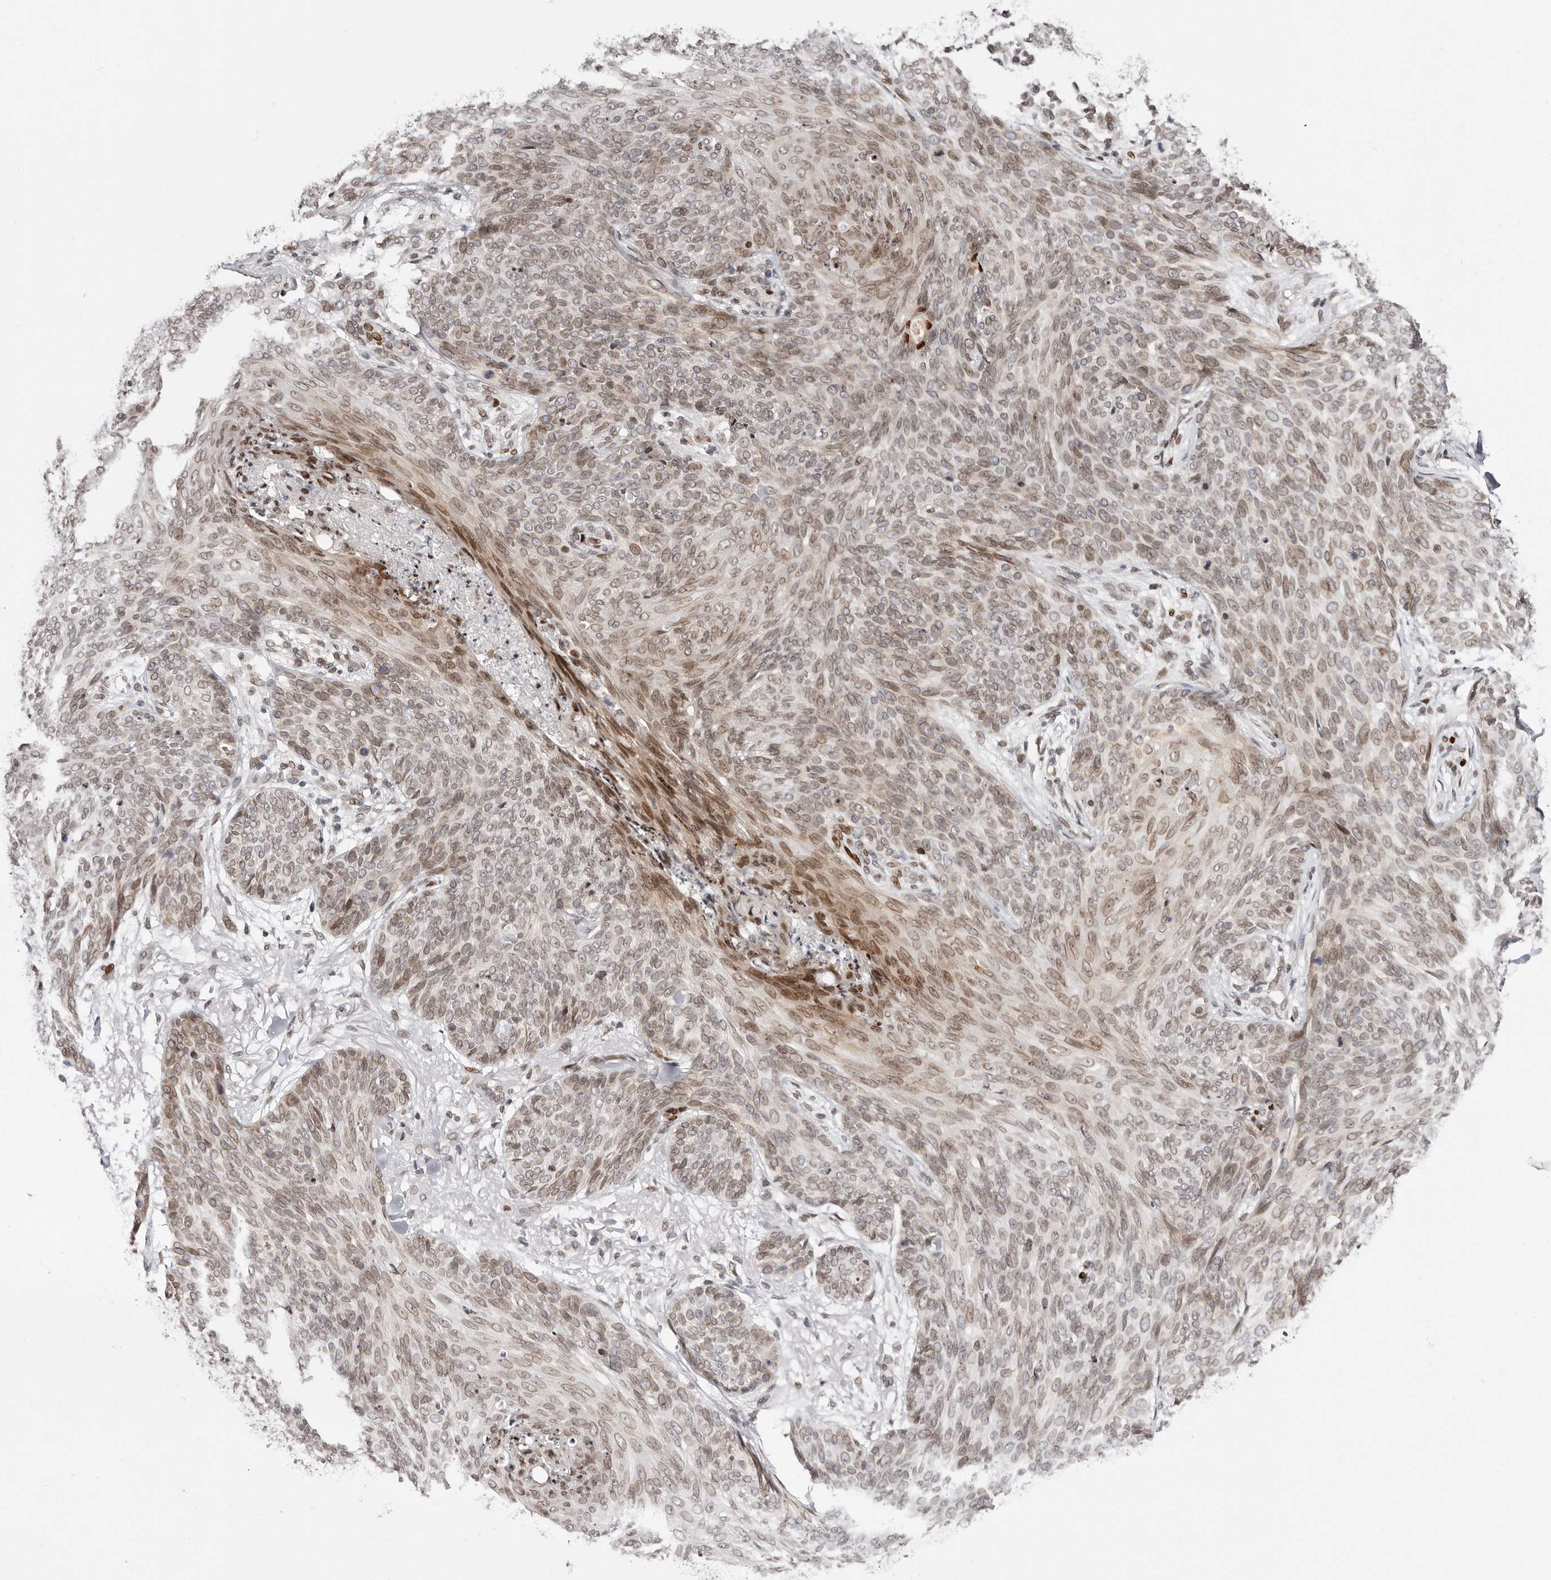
{"staining": {"intensity": "moderate", "quantity": ">75%", "location": "cytoplasmic/membranous,nuclear"}, "tissue": "skin cancer", "cell_type": "Tumor cells", "image_type": "cancer", "snomed": [{"axis": "morphology", "description": "Basal cell carcinoma"}, {"axis": "topography", "description": "Skin"}], "caption": "Skin cancer stained with DAB (3,3'-diaminobenzidine) immunohistochemistry (IHC) exhibits medium levels of moderate cytoplasmic/membranous and nuclear expression in approximately >75% of tumor cells.", "gene": "NUP153", "patient": {"sex": "male", "age": 85}}